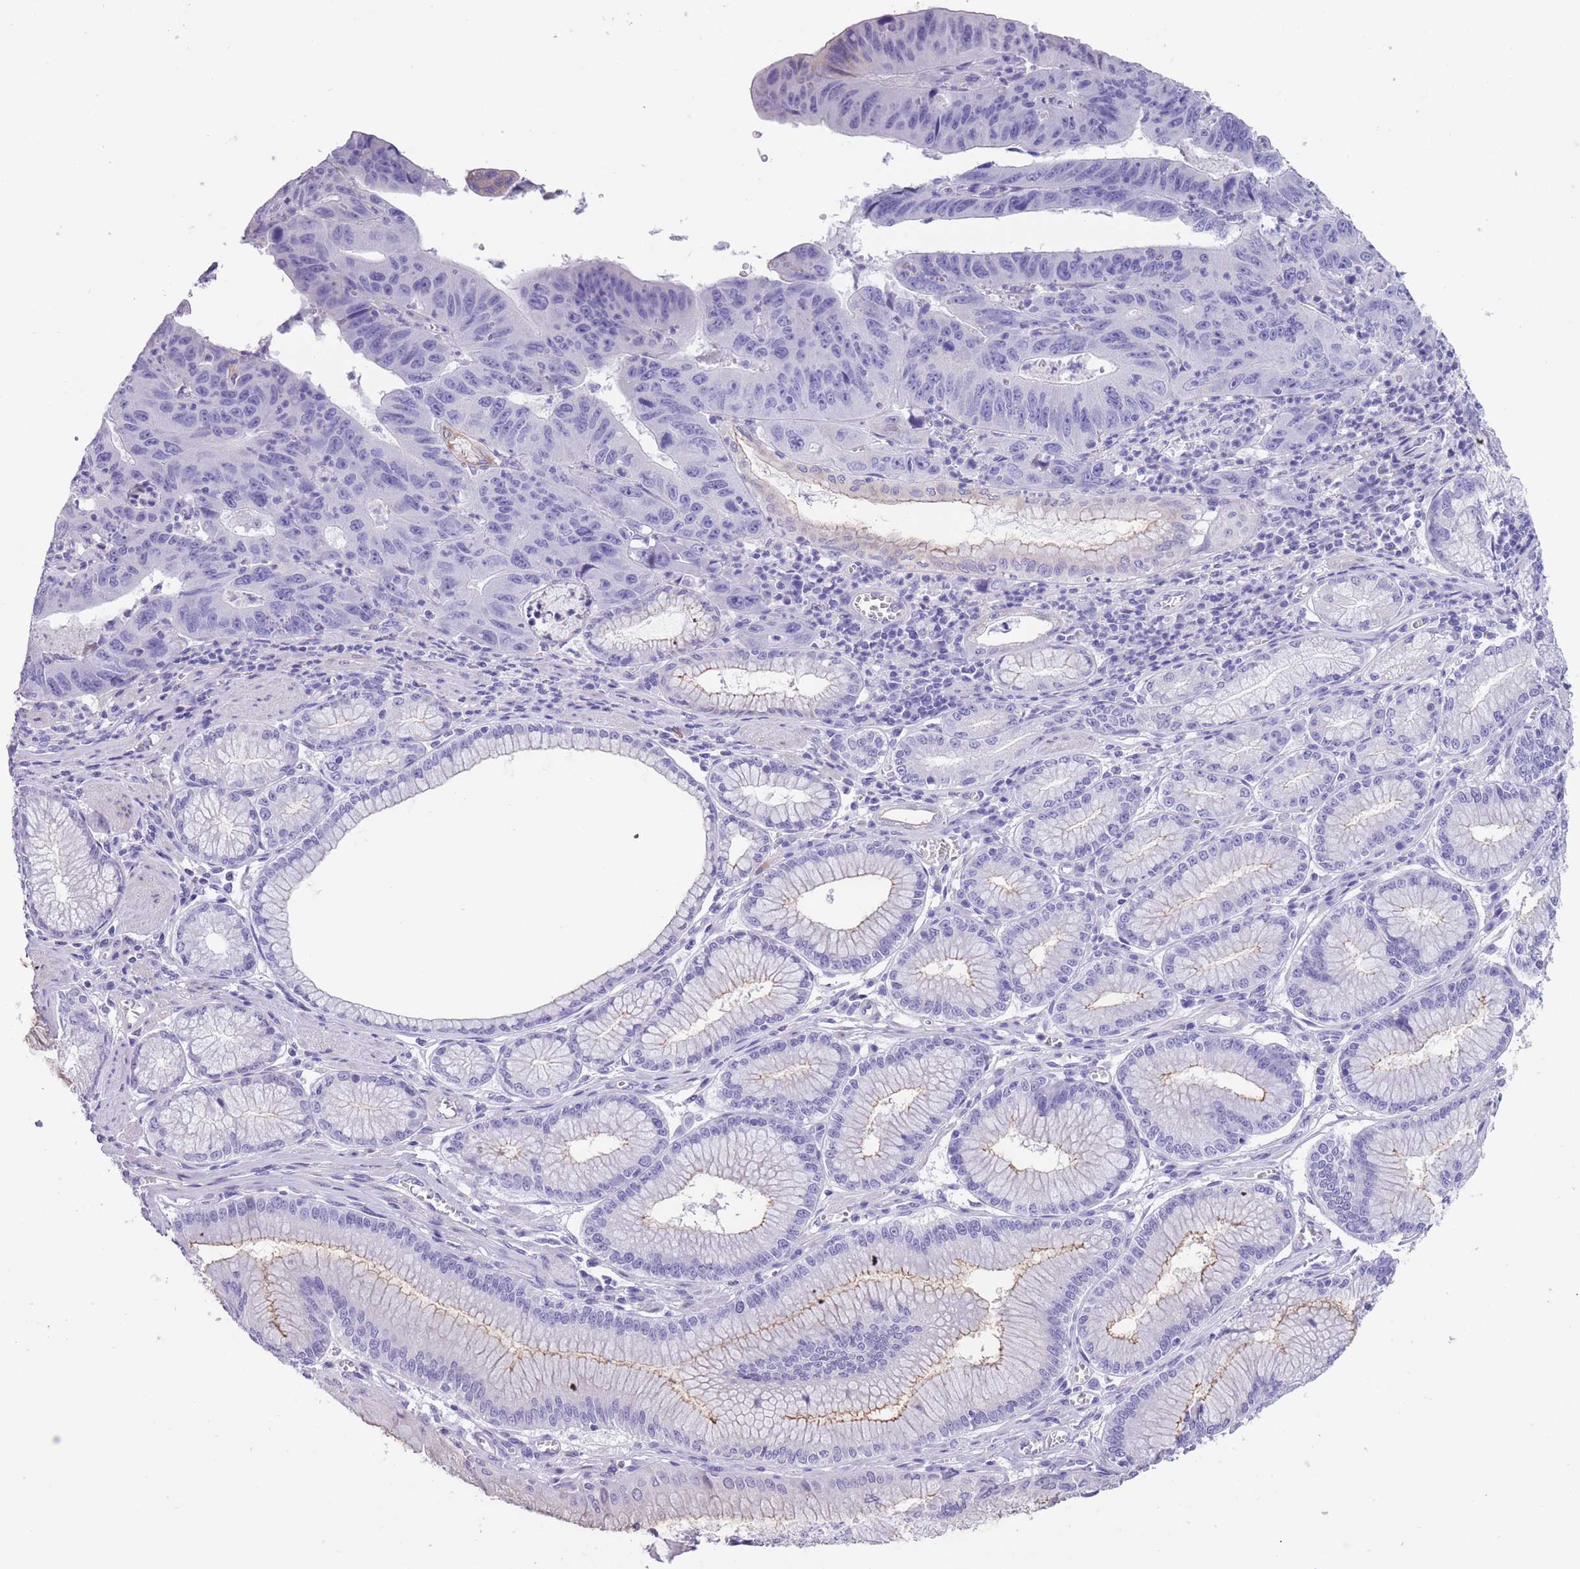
{"staining": {"intensity": "negative", "quantity": "none", "location": "none"}, "tissue": "stomach cancer", "cell_type": "Tumor cells", "image_type": "cancer", "snomed": [{"axis": "morphology", "description": "Adenocarcinoma, NOS"}, {"axis": "topography", "description": "Stomach"}], "caption": "DAB immunohistochemical staining of stomach adenocarcinoma demonstrates no significant positivity in tumor cells.", "gene": "RAI2", "patient": {"sex": "male", "age": 59}}